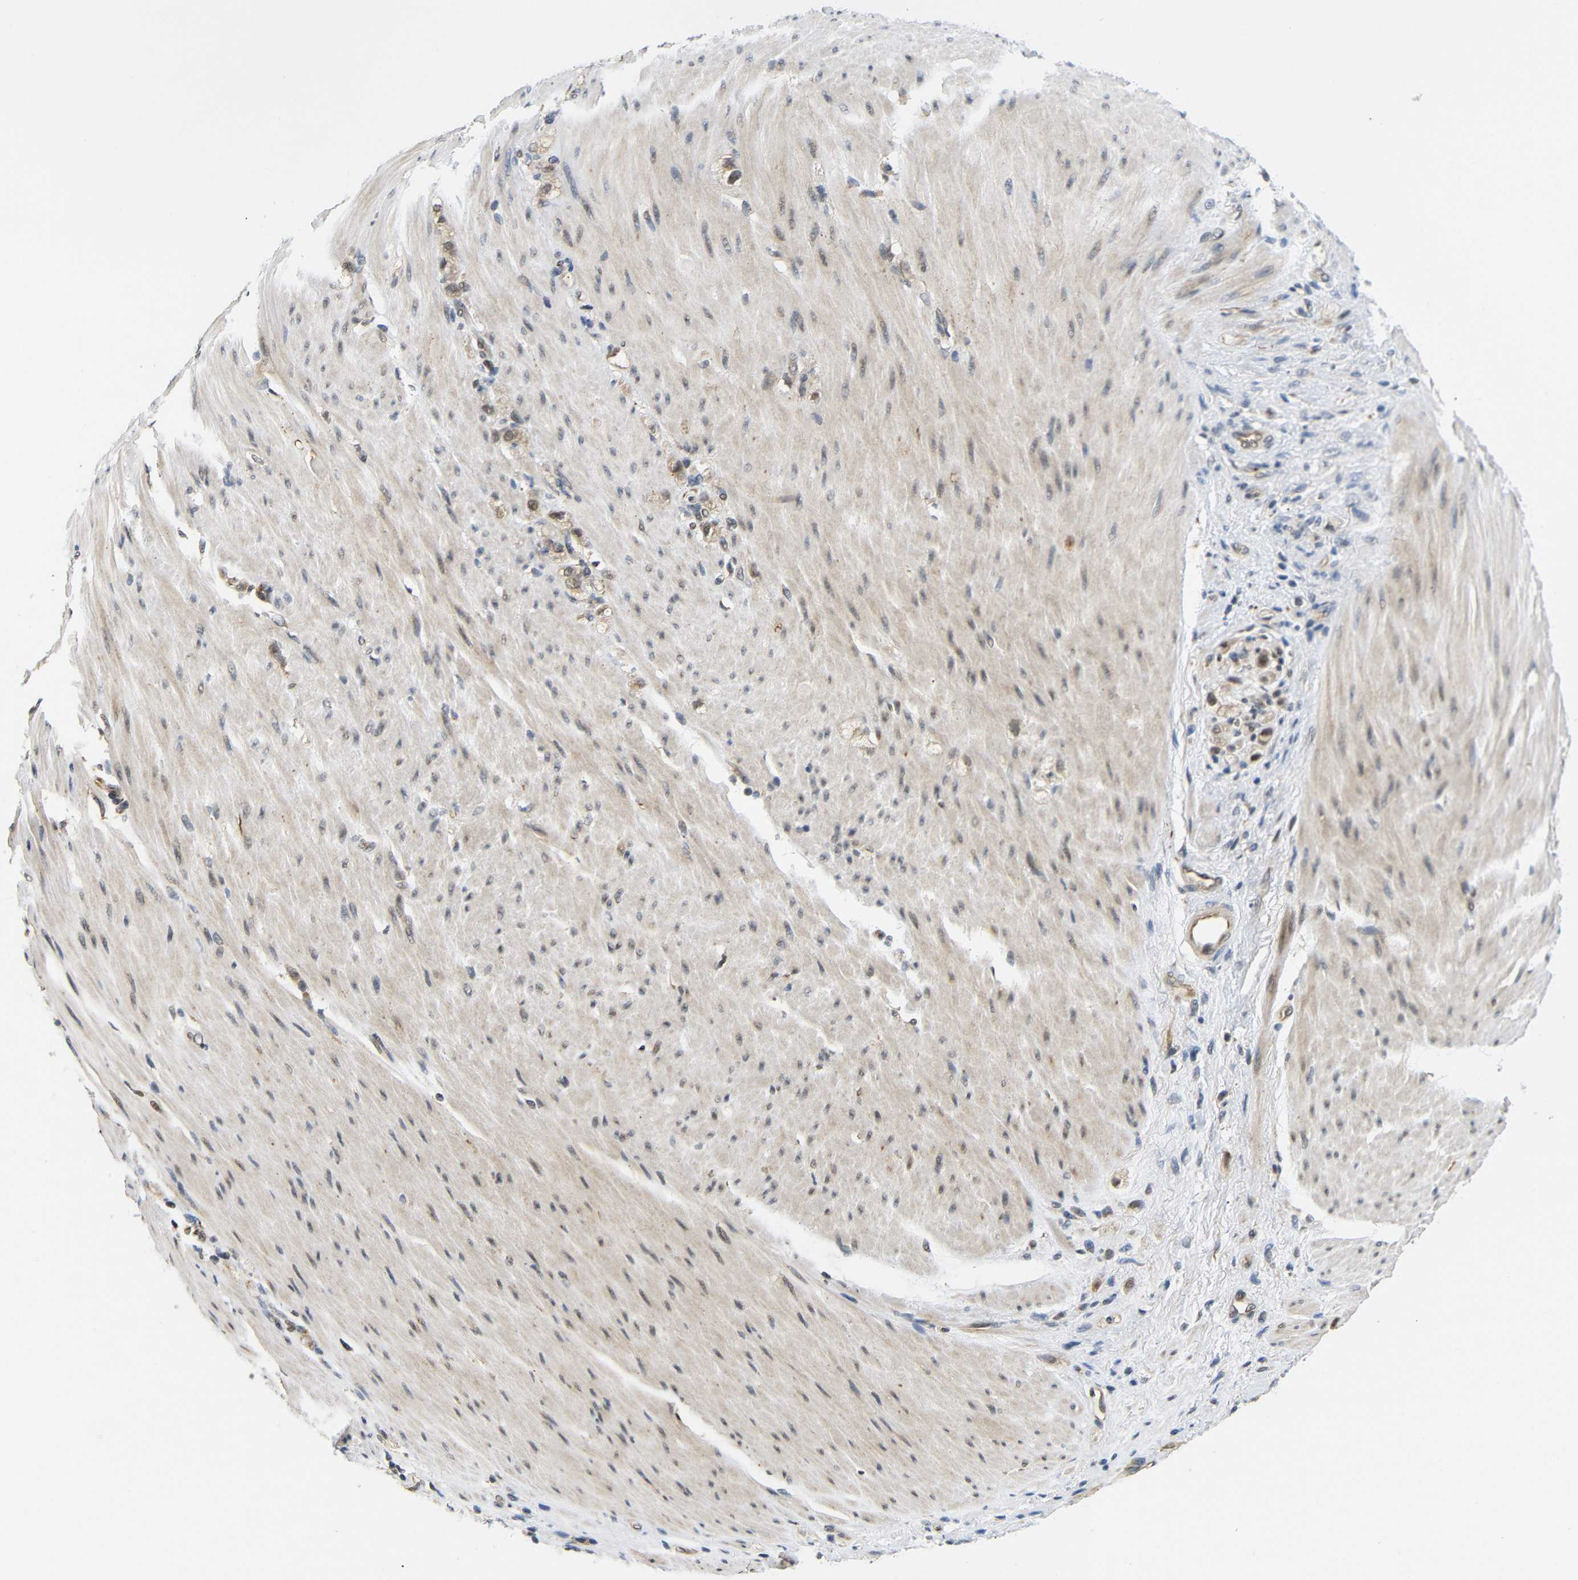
{"staining": {"intensity": "moderate", "quantity": ">75%", "location": "cytoplasmic/membranous,nuclear"}, "tissue": "stomach cancer", "cell_type": "Tumor cells", "image_type": "cancer", "snomed": [{"axis": "morphology", "description": "Adenocarcinoma, NOS"}, {"axis": "topography", "description": "Stomach"}], "caption": "Immunohistochemical staining of adenocarcinoma (stomach) demonstrates moderate cytoplasmic/membranous and nuclear protein staining in about >75% of tumor cells.", "gene": "GJA5", "patient": {"sex": "male", "age": 82}}